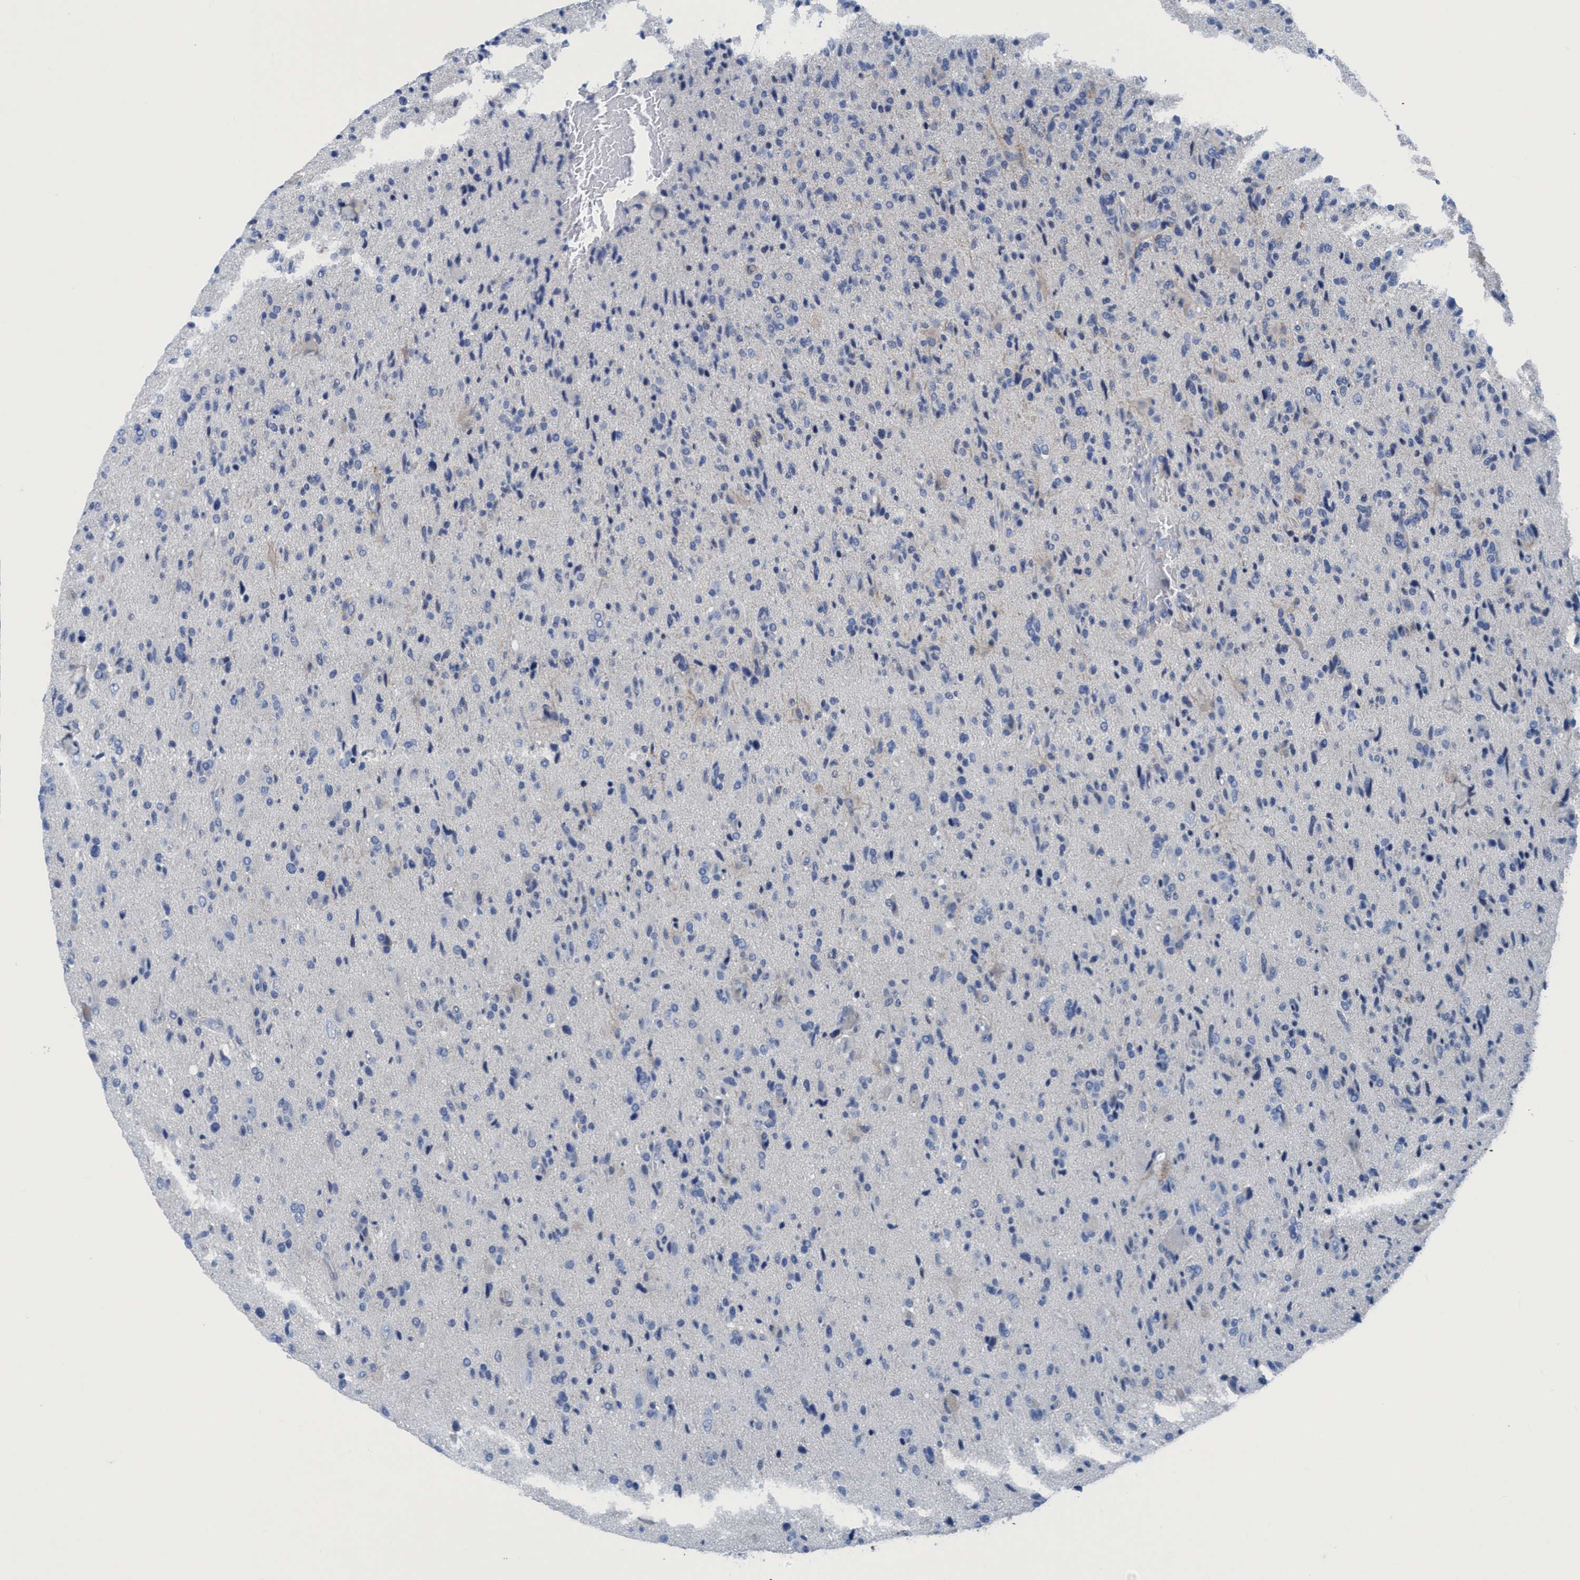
{"staining": {"intensity": "negative", "quantity": "none", "location": "none"}, "tissue": "glioma", "cell_type": "Tumor cells", "image_type": "cancer", "snomed": [{"axis": "morphology", "description": "Glioma, malignant, High grade"}, {"axis": "topography", "description": "Brain"}], "caption": "Immunohistochemistry of human glioma exhibits no staining in tumor cells.", "gene": "DNAI1", "patient": {"sex": "male", "age": 72}}